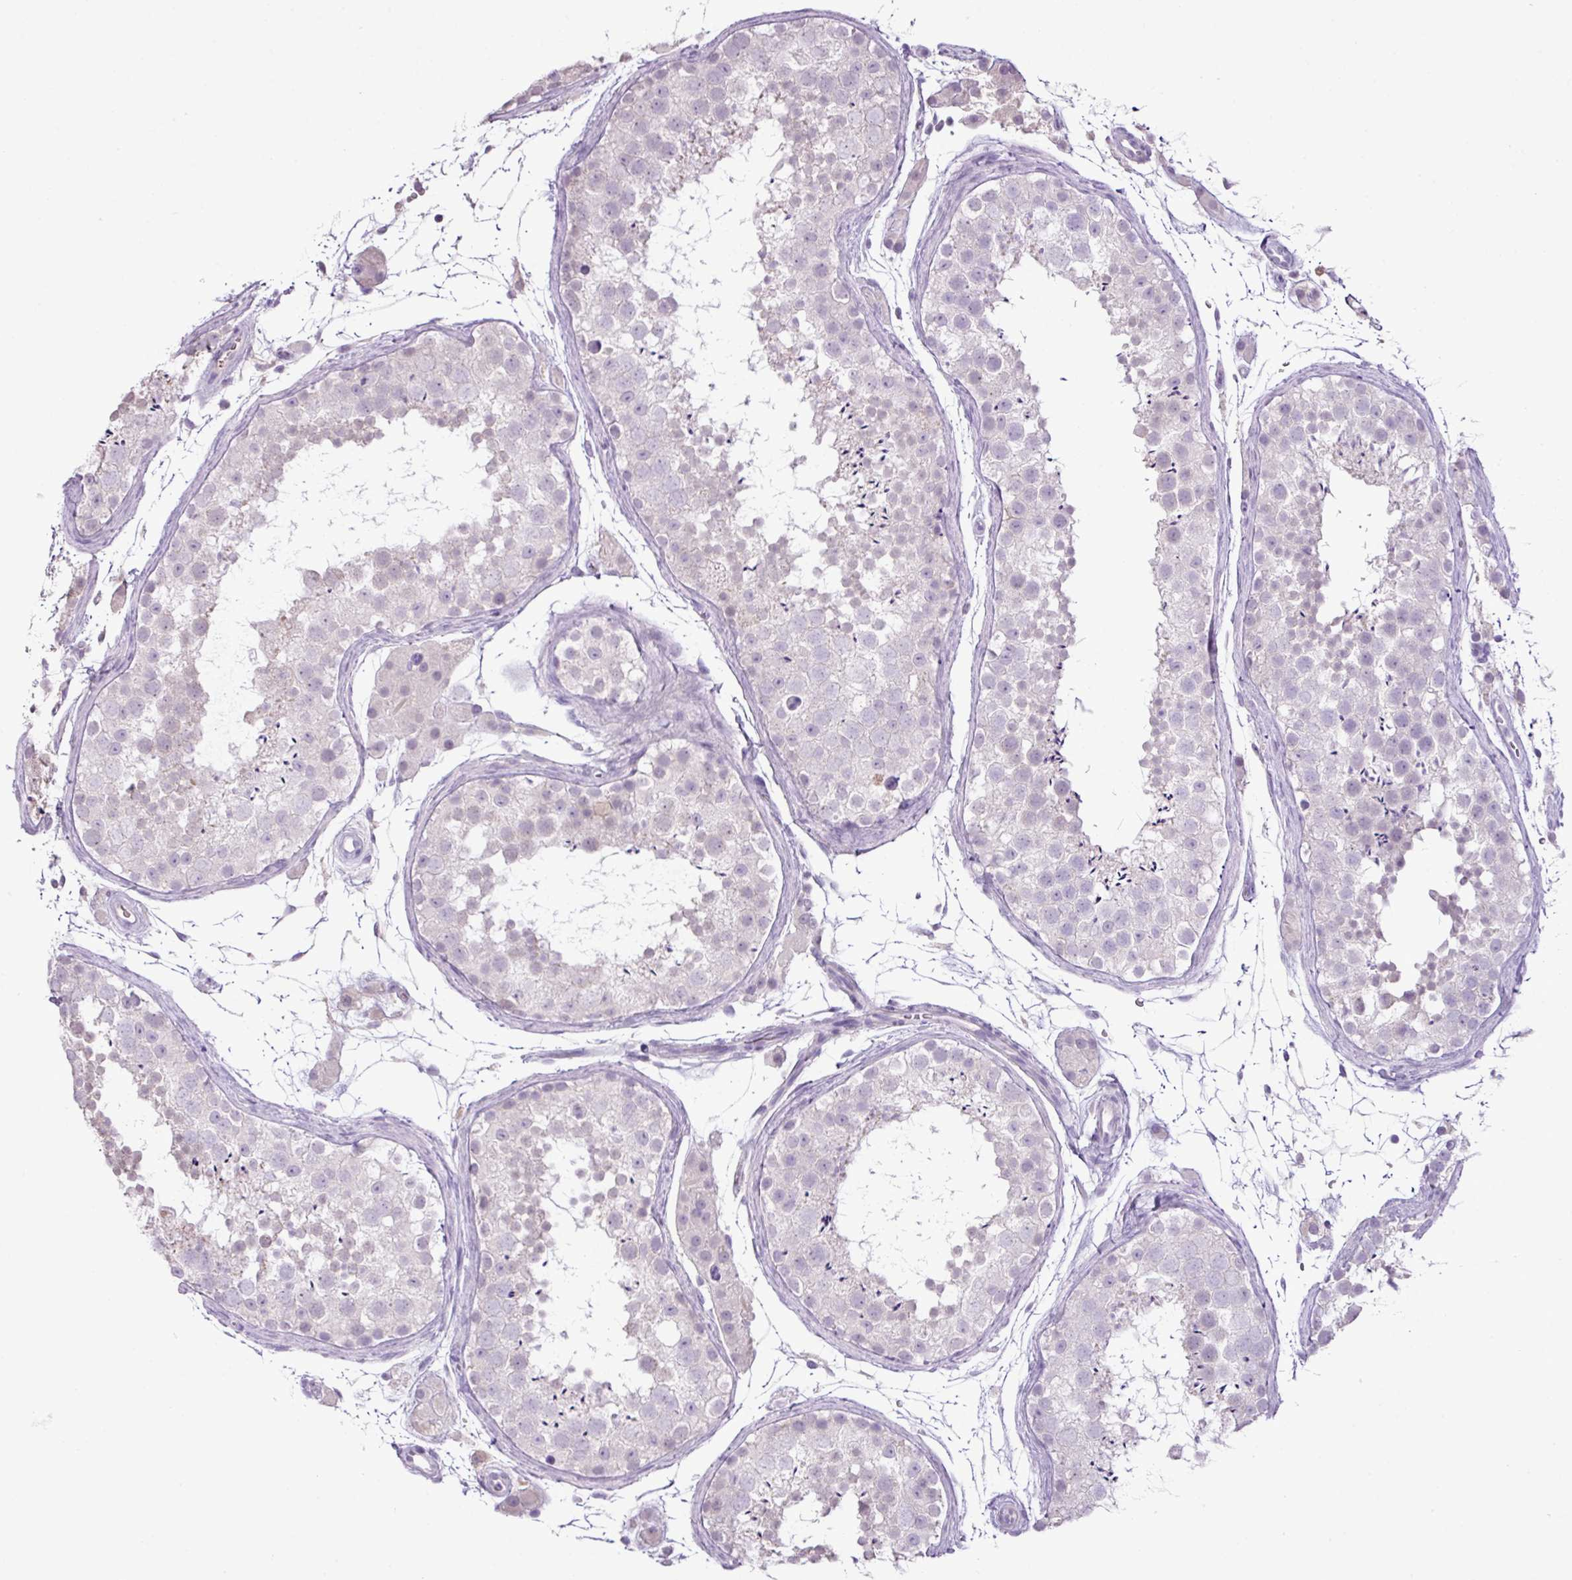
{"staining": {"intensity": "negative", "quantity": "none", "location": "none"}, "tissue": "testis", "cell_type": "Cells in seminiferous ducts", "image_type": "normal", "snomed": [{"axis": "morphology", "description": "Normal tissue, NOS"}, {"axis": "topography", "description": "Testis"}], "caption": "High power microscopy photomicrograph of an IHC photomicrograph of unremarkable testis, revealing no significant positivity in cells in seminiferous ducts. The staining is performed using DAB (3,3'-diaminobenzidine) brown chromogen with nuclei counter-stained in using hematoxylin.", "gene": "HTR3E", "patient": {"sex": "male", "age": 41}}